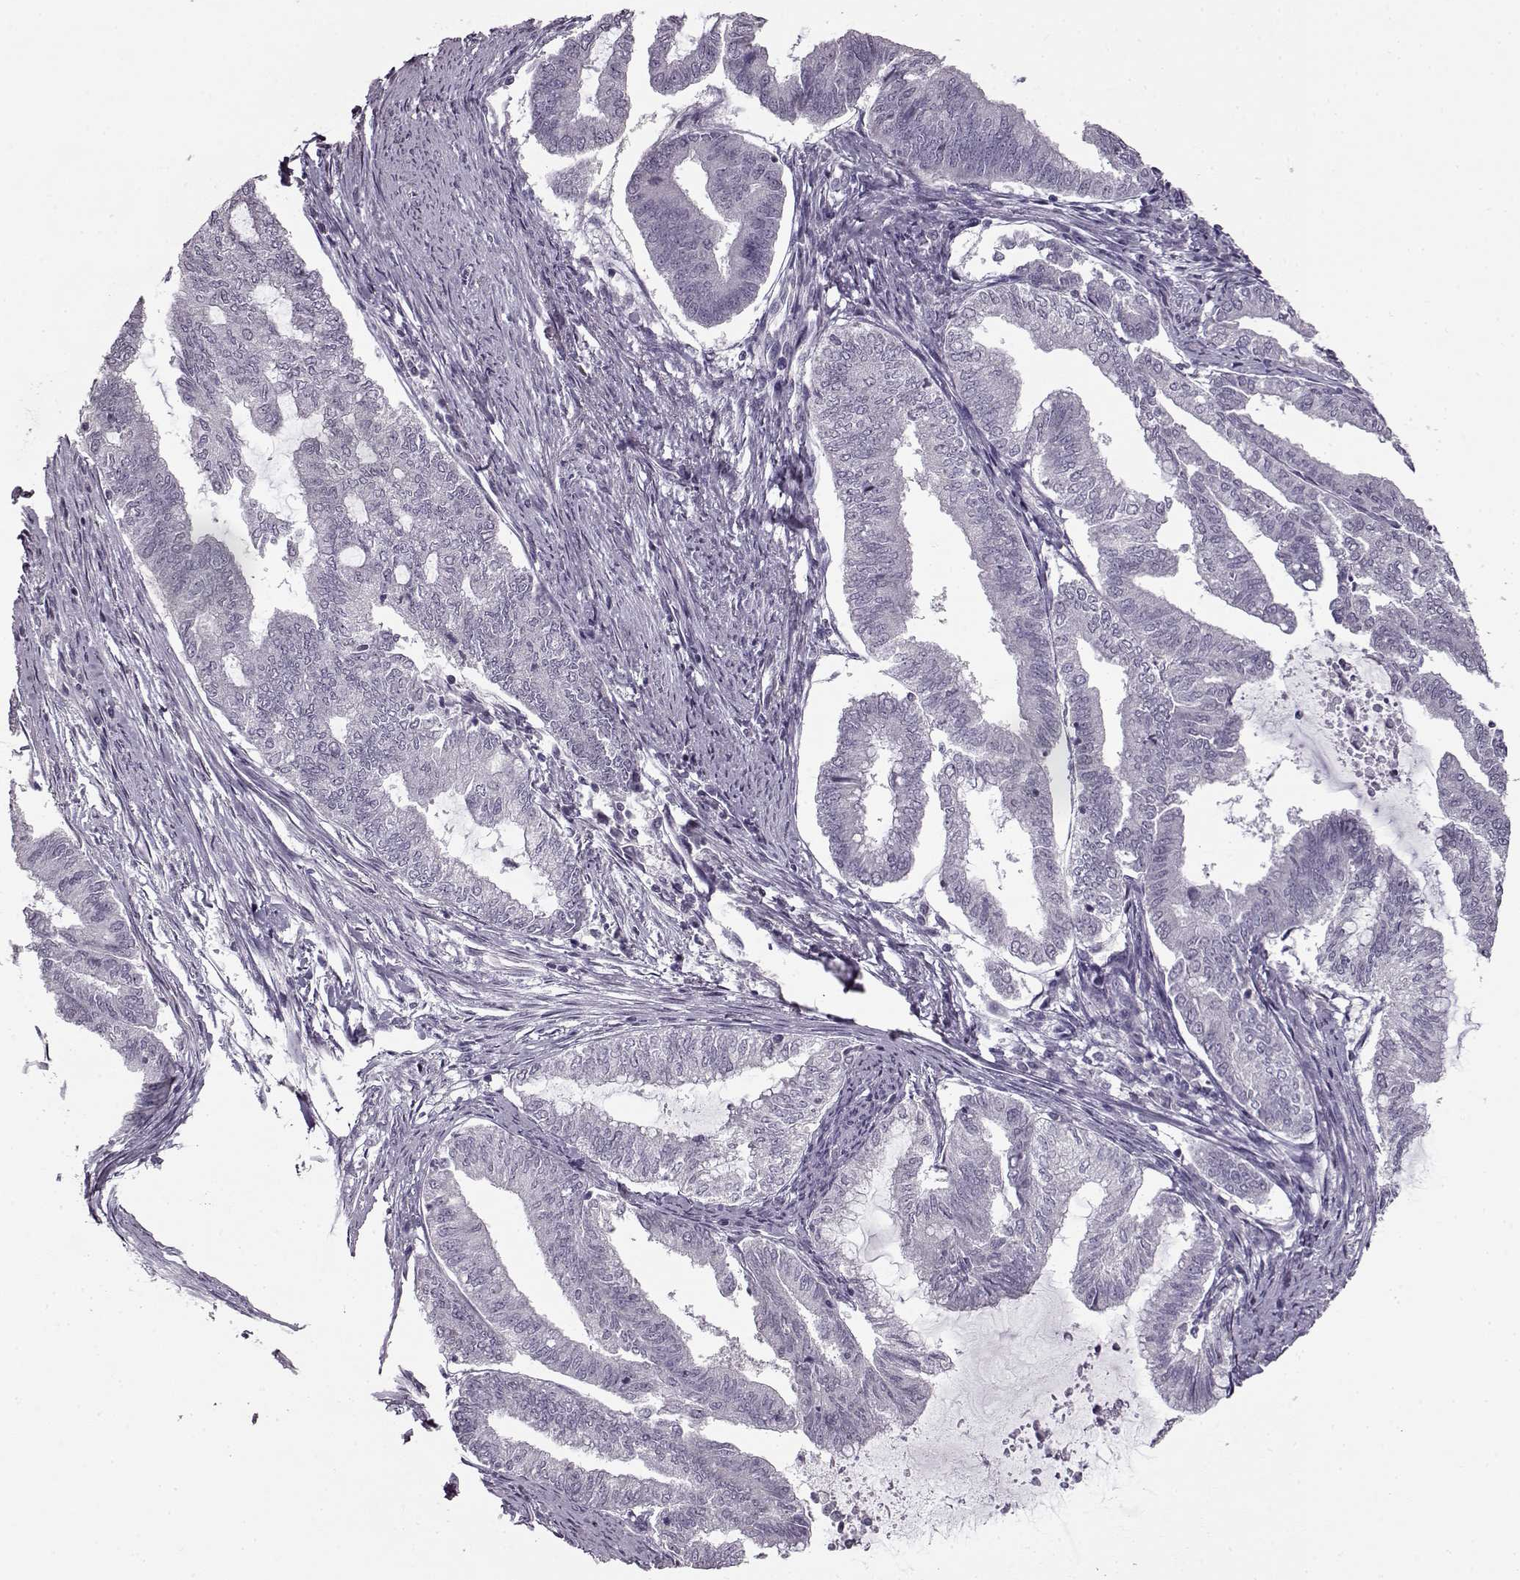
{"staining": {"intensity": "negative", "quantity": "none", "location": "none"}, "tissue": "endometrial cancer", "cell_type": "Tumor cells", "image_type": "cancer", "snomed": [{"axis": "morphology", "description": "Adenocarcinoma, NOS"}, {"axis": "topography", "description": "Endometrium"}], "caption": "DAB (3,3'-diaminobenzidine) immunohistochemical staining of human adenocarcinoma (endometrial) displays no significant positivity in tumor cells.", "gene": "FSHB", "patient": {"sex": "female", "age": 79}}